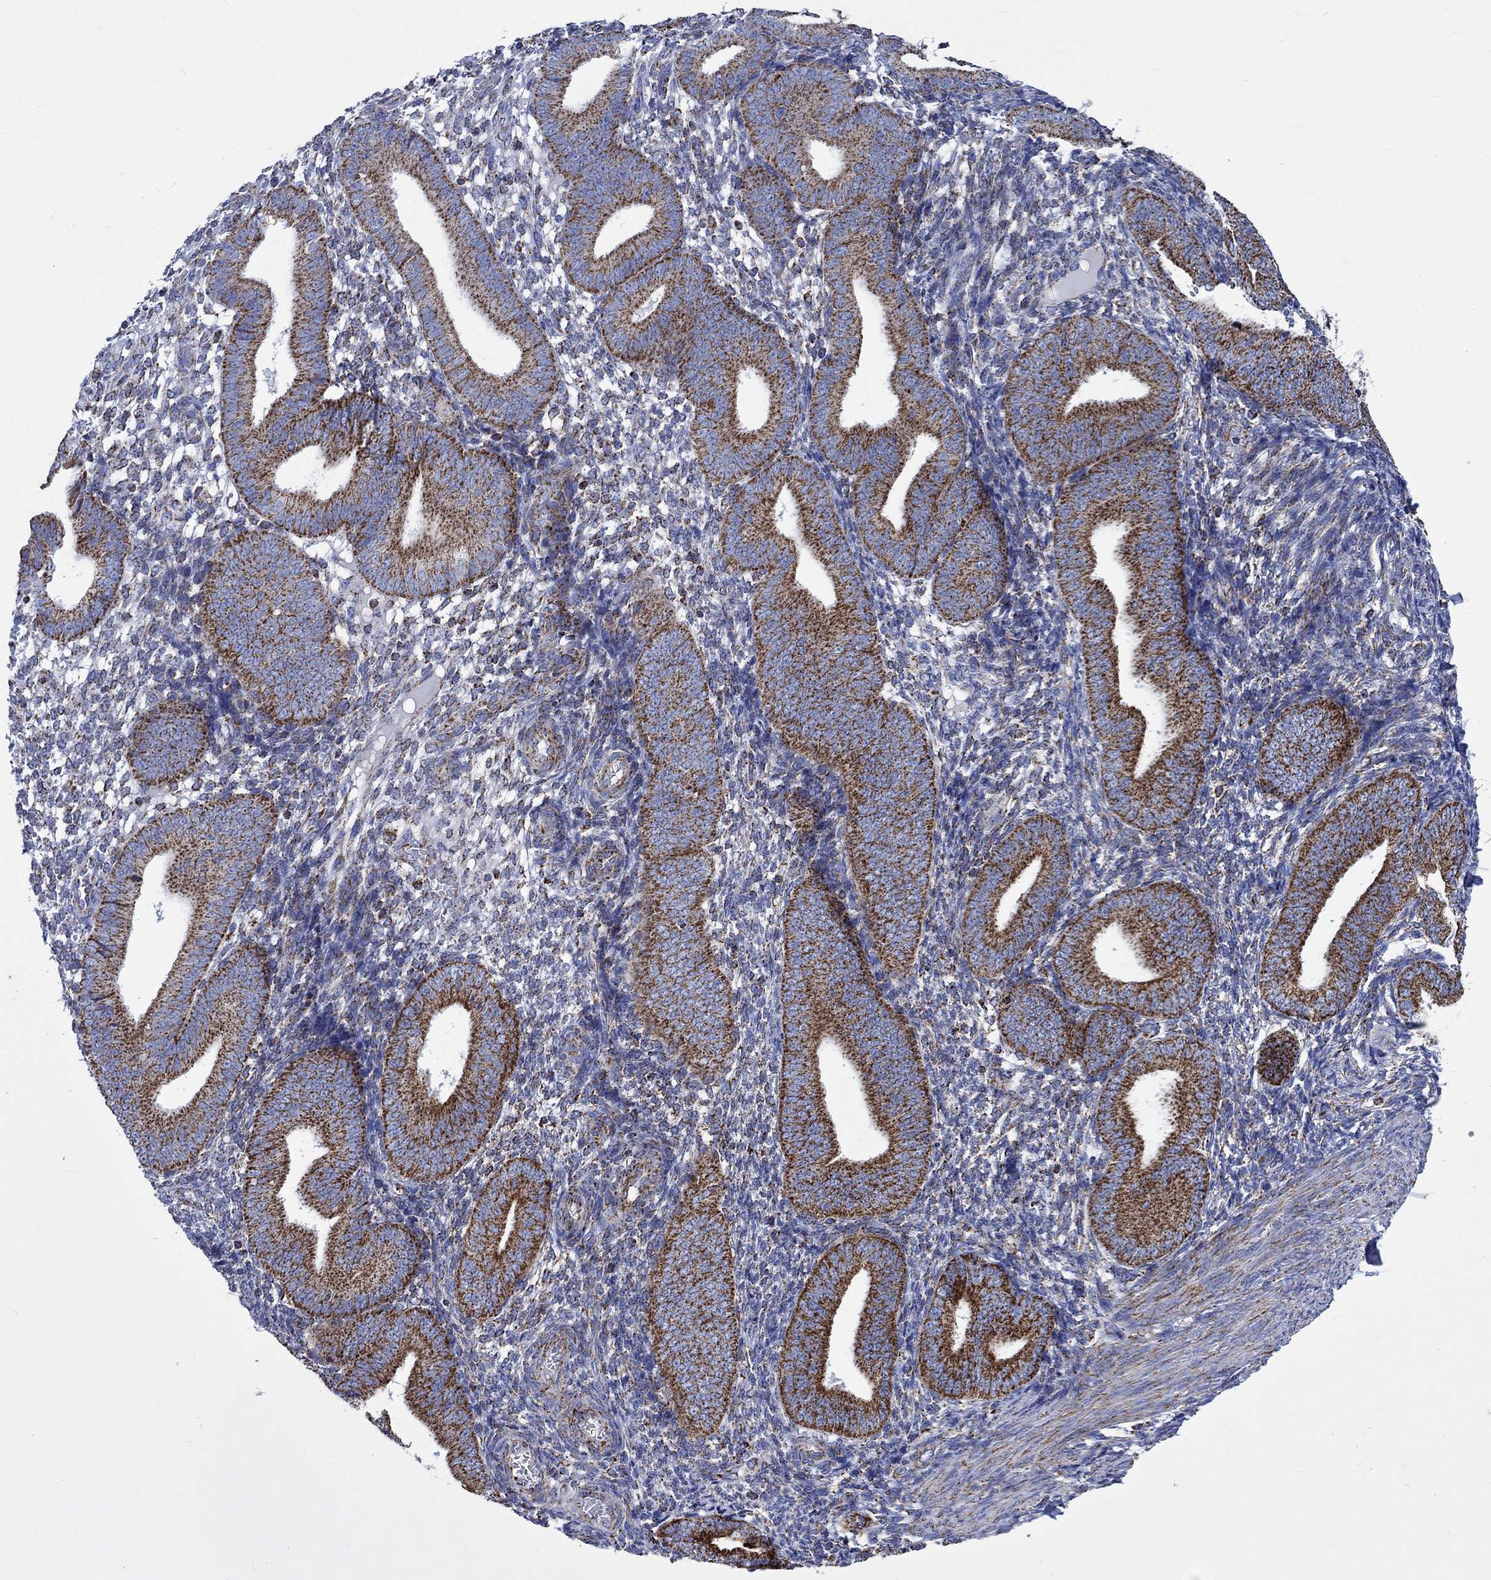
{"staining": {"intensity": "strong", "quantity": "<25%", "location": "cytoplasmic/membranous"}, "tissue": "endometrium", "cell_type": "Cells in endometrial stroma", "image_type": "normal", "snomed": [{"axis": "morphology", "description": "Normal tissue, NOS"}, {"axis": "topography", "description": "Endometrium"}], "caption": "Immunohistochemistry (DAB) staining of normal human endometrium shows strong cytoplasmic/membranous protein expression in approximately <25% of cells in endometrial stroma. Using DAB (brown) and hematoxylin (blue) stains, captured at high magnification using brightfield microscopy.", "gene": "RCE1", "patient": {"sex": "female", "age": 39}}